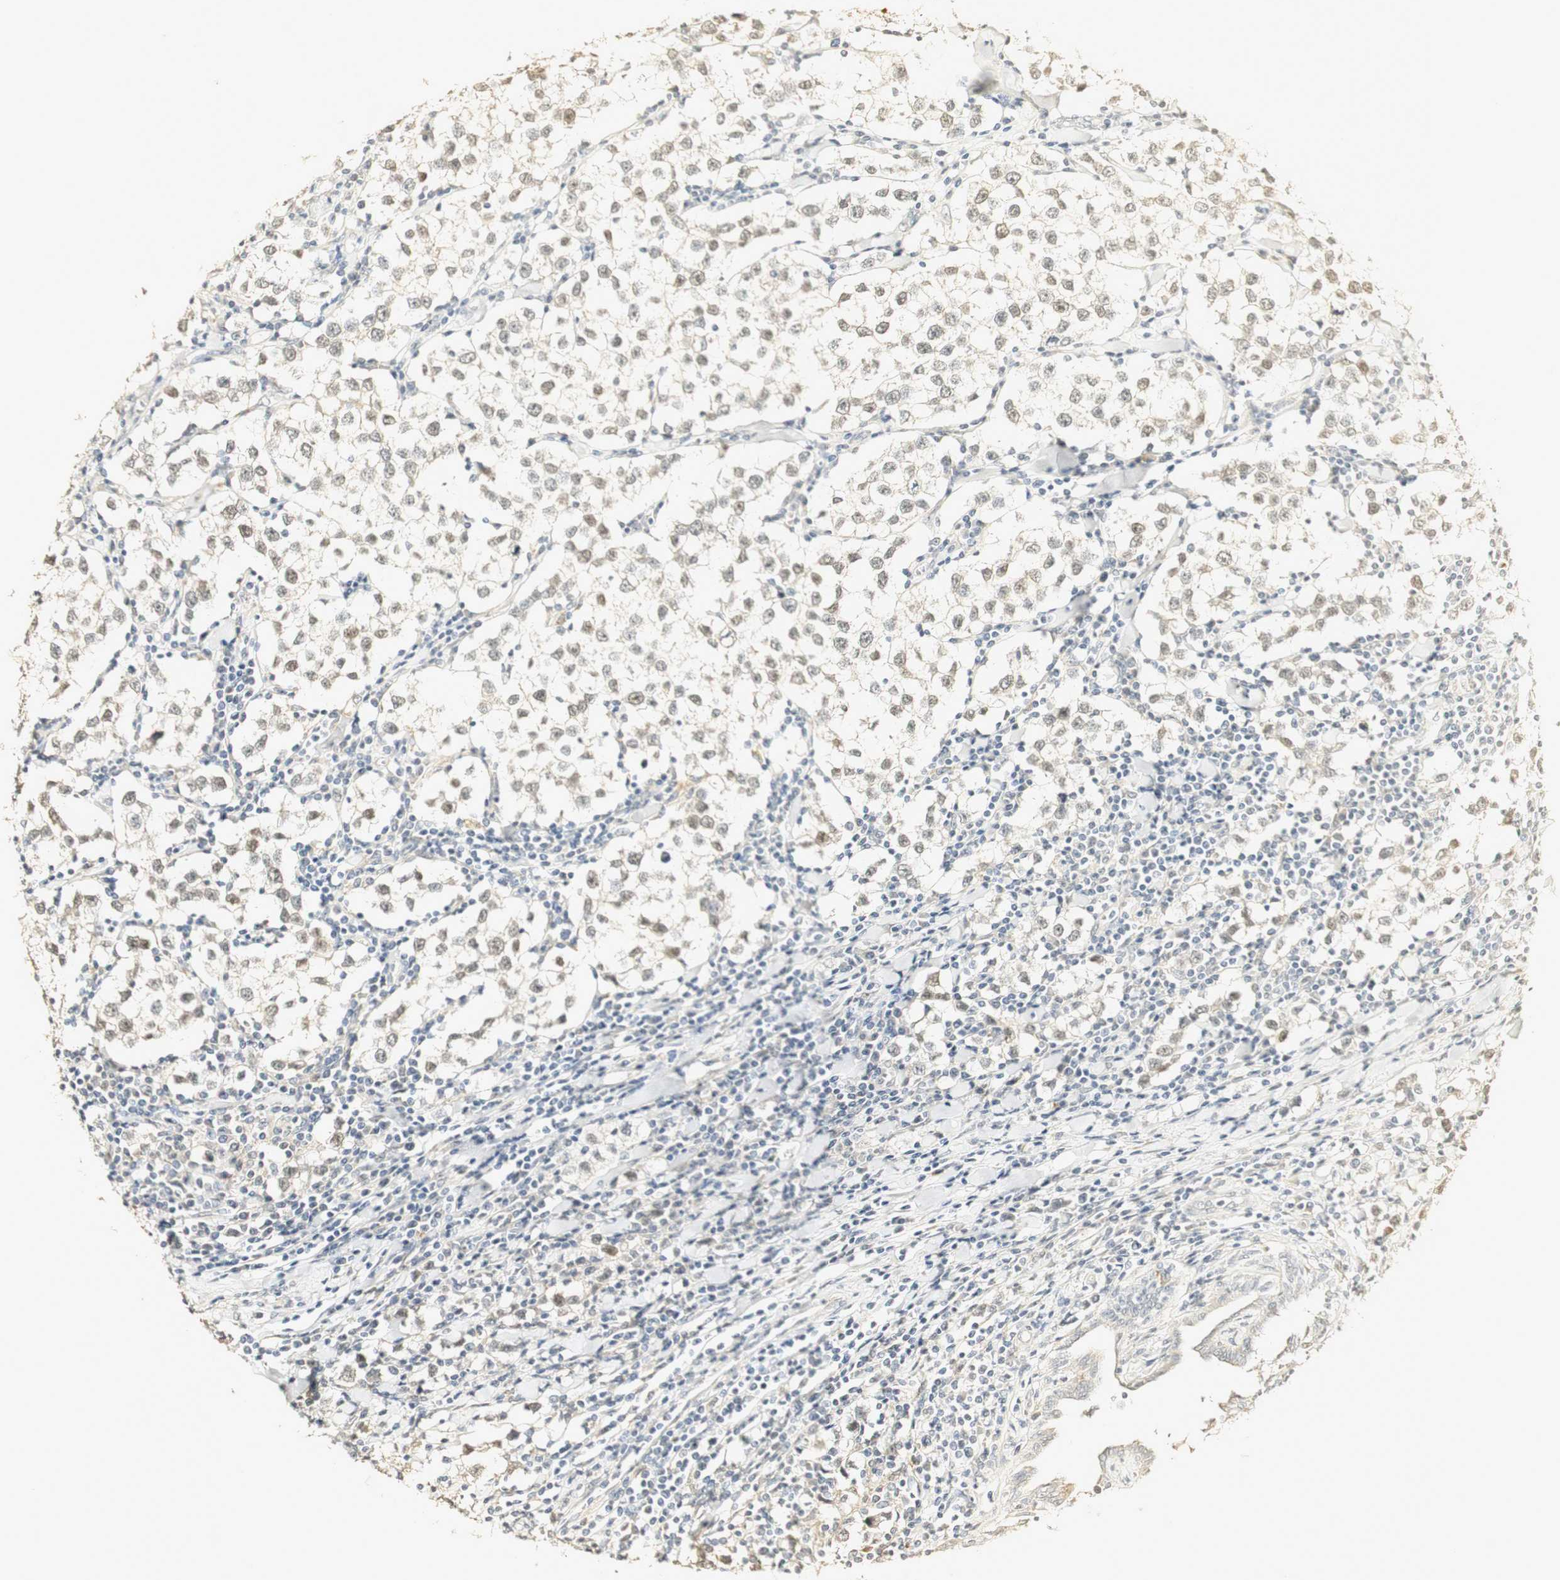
{"staining": {"intensity": "weak", "quantity": ">75%", "location": "nuclear"}, "tissue": "testis cancer", "cell_type": "Tumor cells", "image_type": "cancer", "snomed": [{"axis": "morphology", "description": "Seminoma, NOS"}, {"axis": "morphology", "description": "Carcinoma, Embryonal, NOS"}, {"axis": "topography", "description": "Testis"}], "caption": "Human testis cancer (seminoma) stained with a brown dye reveals weak nuclear positive staining in about >75% of tumor cells.", "gene": "SYT7", "patient": {"sex": "male", "age": 36}}